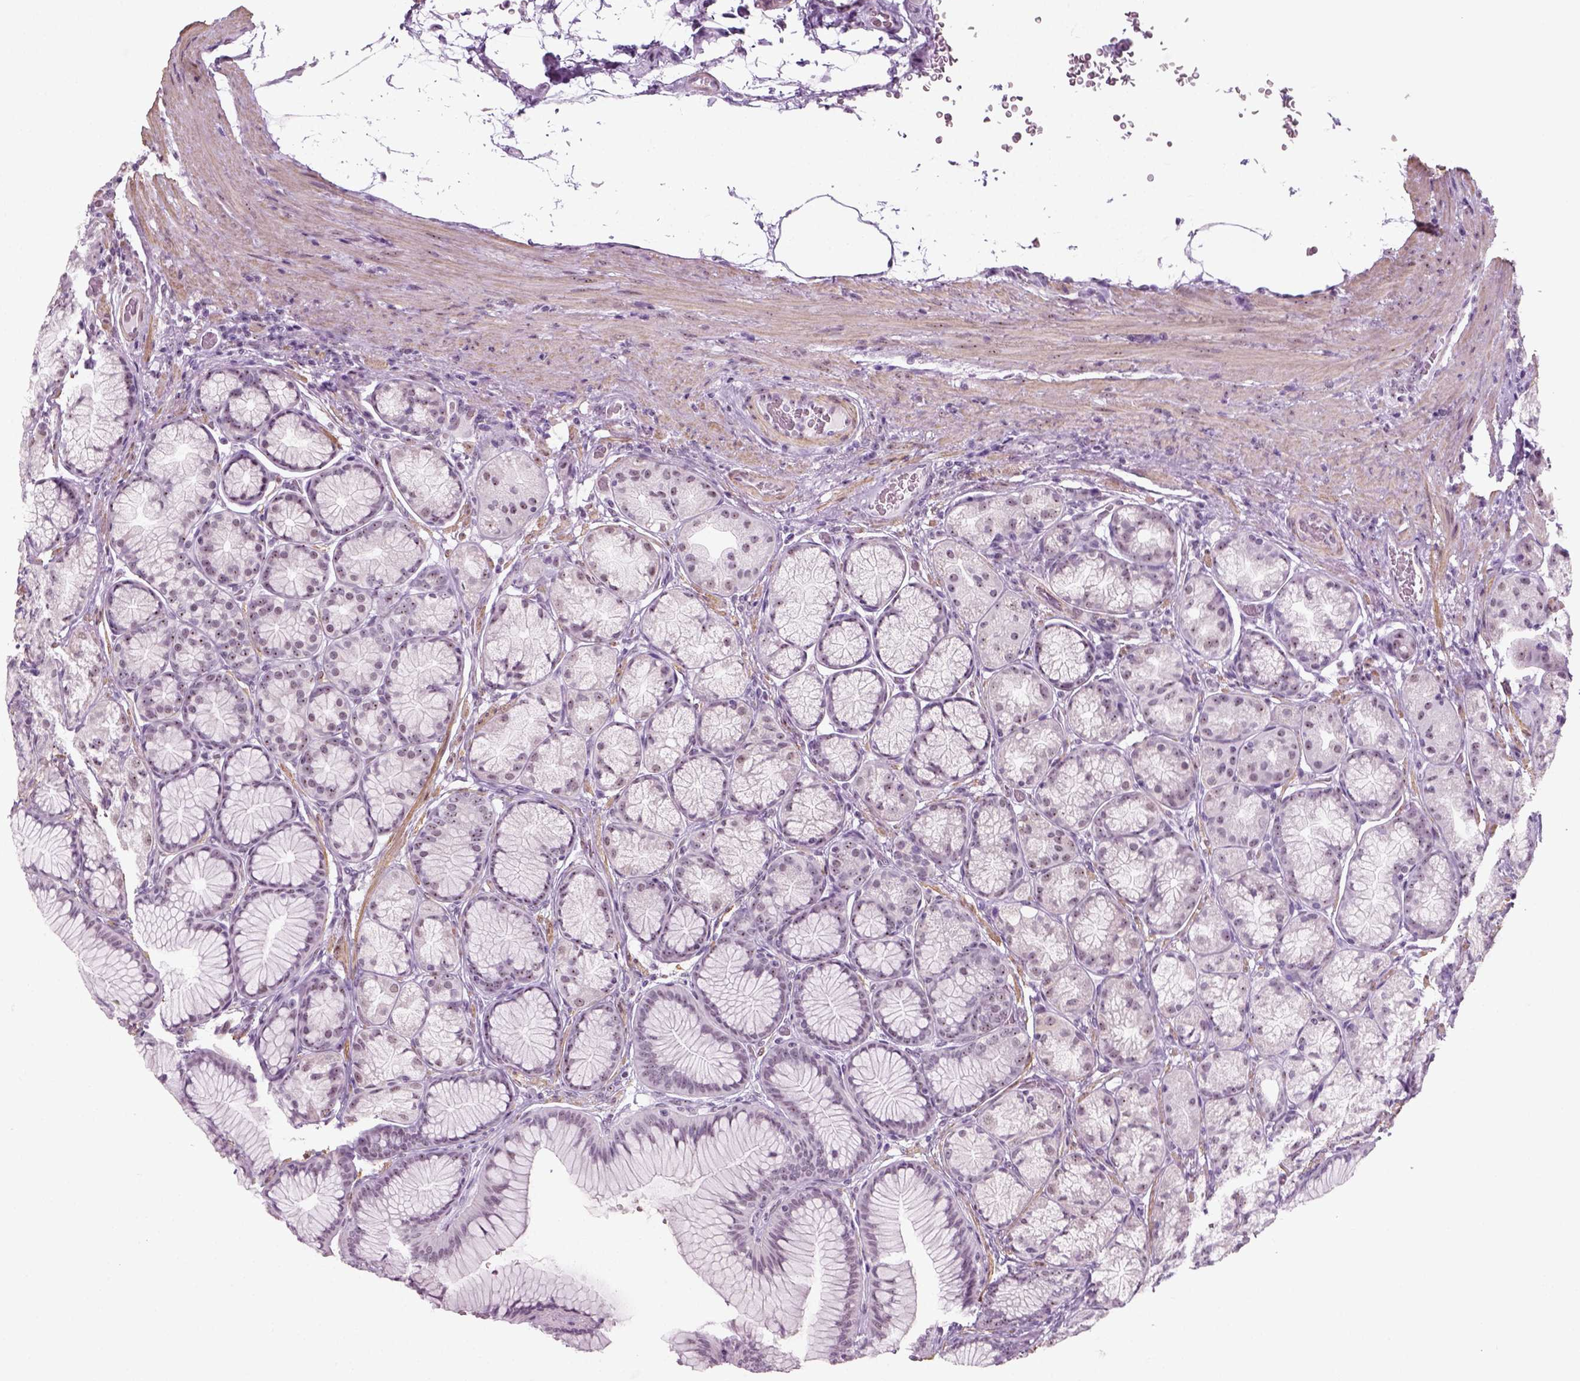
{"staining": {"intensity": "weak", "quantity": "<25%", "location": "nuclear"}, "tissue": "stomach", "cell_type": "Glandular cells", "image_type": "normal", "snomed": [{"axis": "morphology", "description": "Normal tissue, NOS"}, {"axis": "morphology", "description": "Adenocarcinoma, NOS"}, {"axis": "morphology", "description": "Adenocarcinoma, High grade"}, {"axis": "topography", "description": "Stomach, upper"}, {"axis": "topography", "description": "Stomach"}], "caption": "Immunohistochemistry (IHC) micrograph of benign stomach: human stomach stained with DAB displays no significant protein positivity in glandular cells. The staining was performed using DAB to visualize the protein expression in brown, while the nuclei were stained in blue with hematoxylin (Magnification: 20x).", "gene": "ZNF865", "patient": {"sex": "female", "age": 65}}